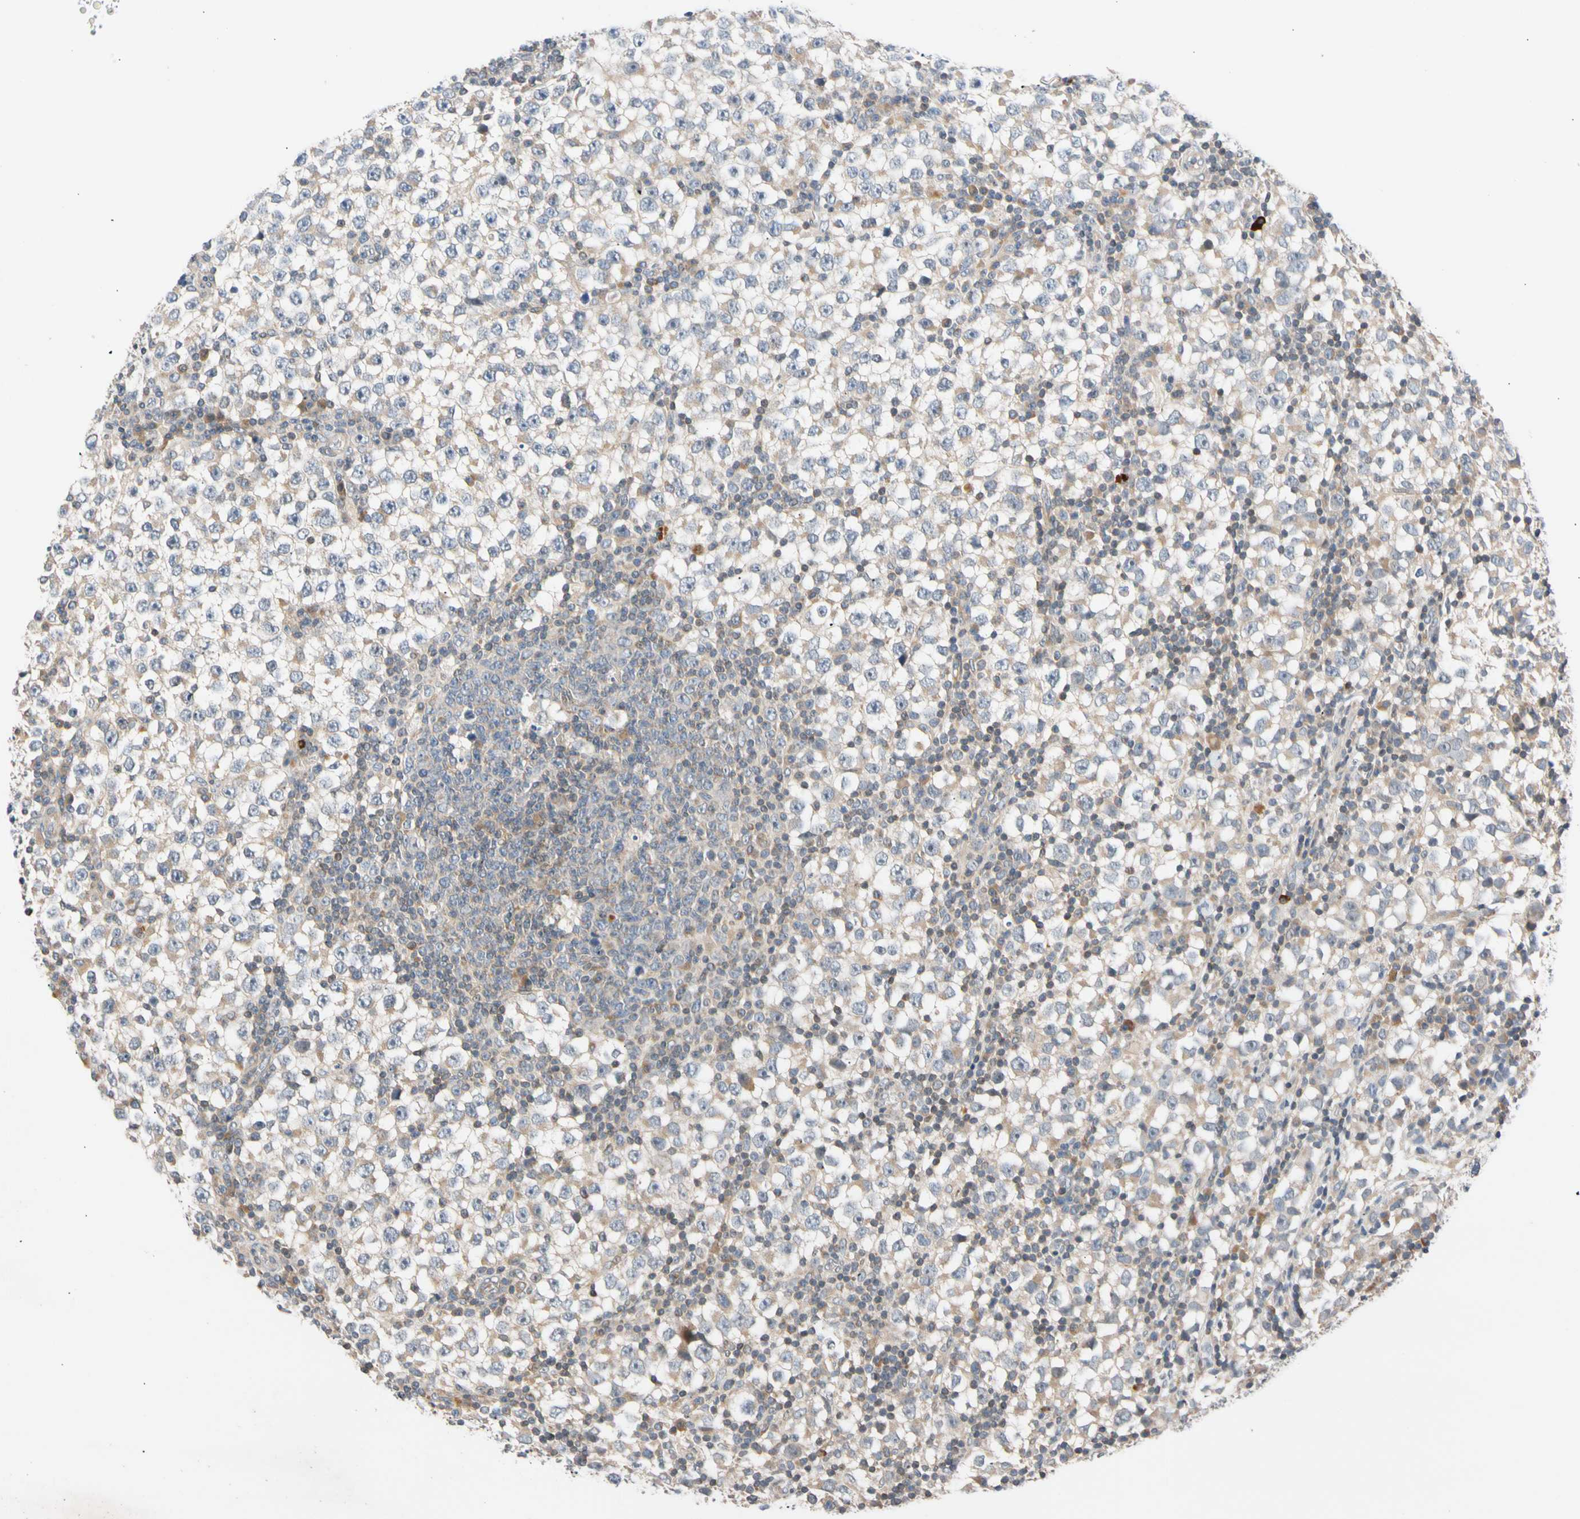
{"staining": {"intensity": "weak", "quantity": "<25%", "location": "cytoplasmic/membranous"}, "tissue": "testis cancer", "cell_type": "Tumor cells", "image_type": "cancer", "snomed": [{"axis": "morphology", "description": "Seminoma, NOS"}, {"axis": "topography", "description": "Testis"}], "caption": "A high-resolution image shows immunohistochemistry staining of testis seminoma, which shows no significant expression in tumor cells.", "gene": "CNST", "patient": {"sex": "male", "age": 65}}